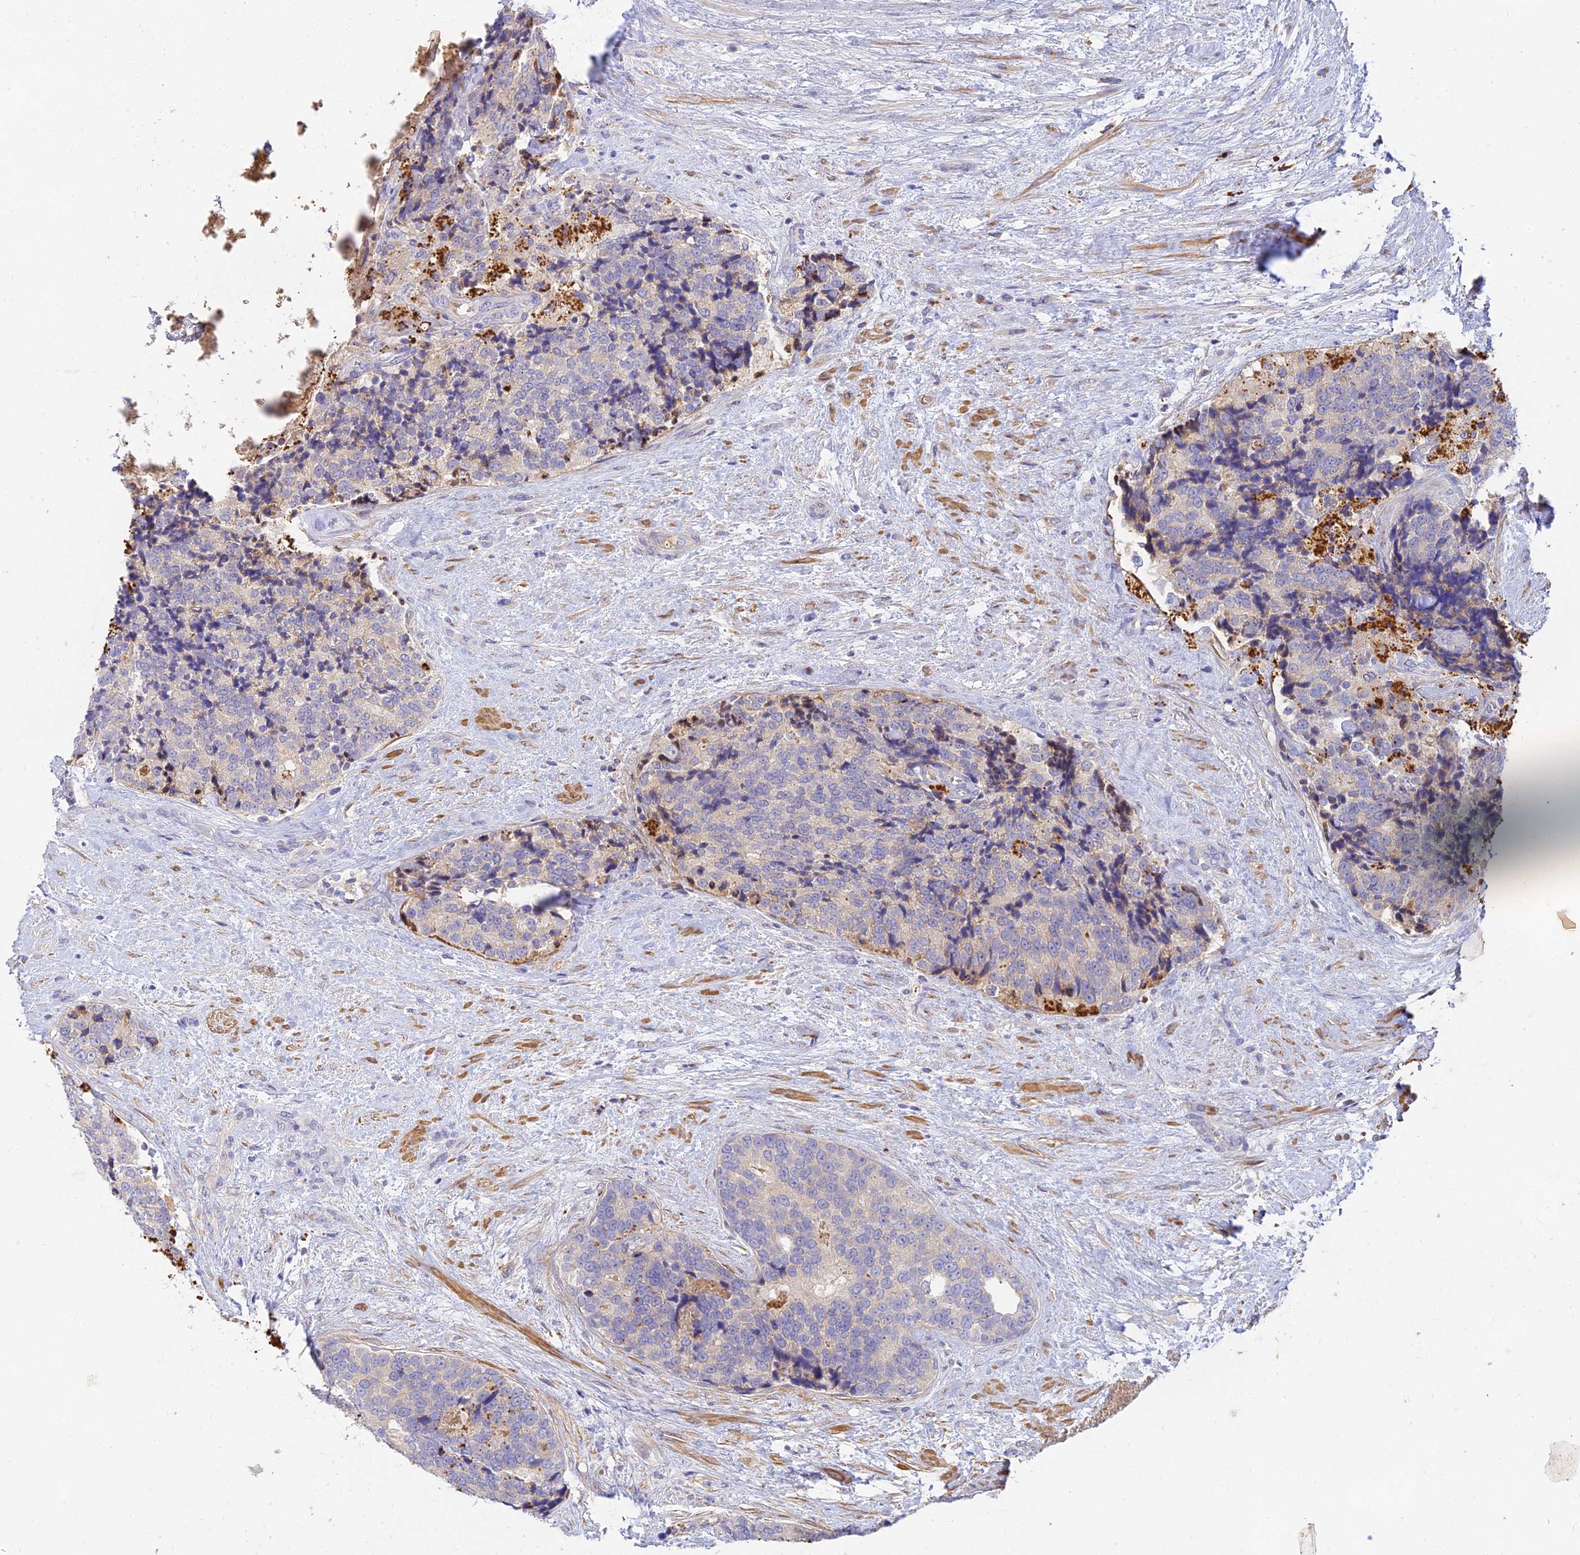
{"staining": {"intensity": "negative", "quantity": "none", "location": "none"}, "tissue": "prostate cancer", "cell_type": "Tumor cells", "image_type": "cancer", "snomed": [{"axis": "morphology", "description": "Adenocarcinoma, High grade"}, {"axis": "topography", "description": "Prostate"}], "caption": "Prostate cancer was stained to show a protein in brown. There is no significant expression in tumor cells.", "gene": "ACSM5", "patient": {"sex": "male", "age": 70}}